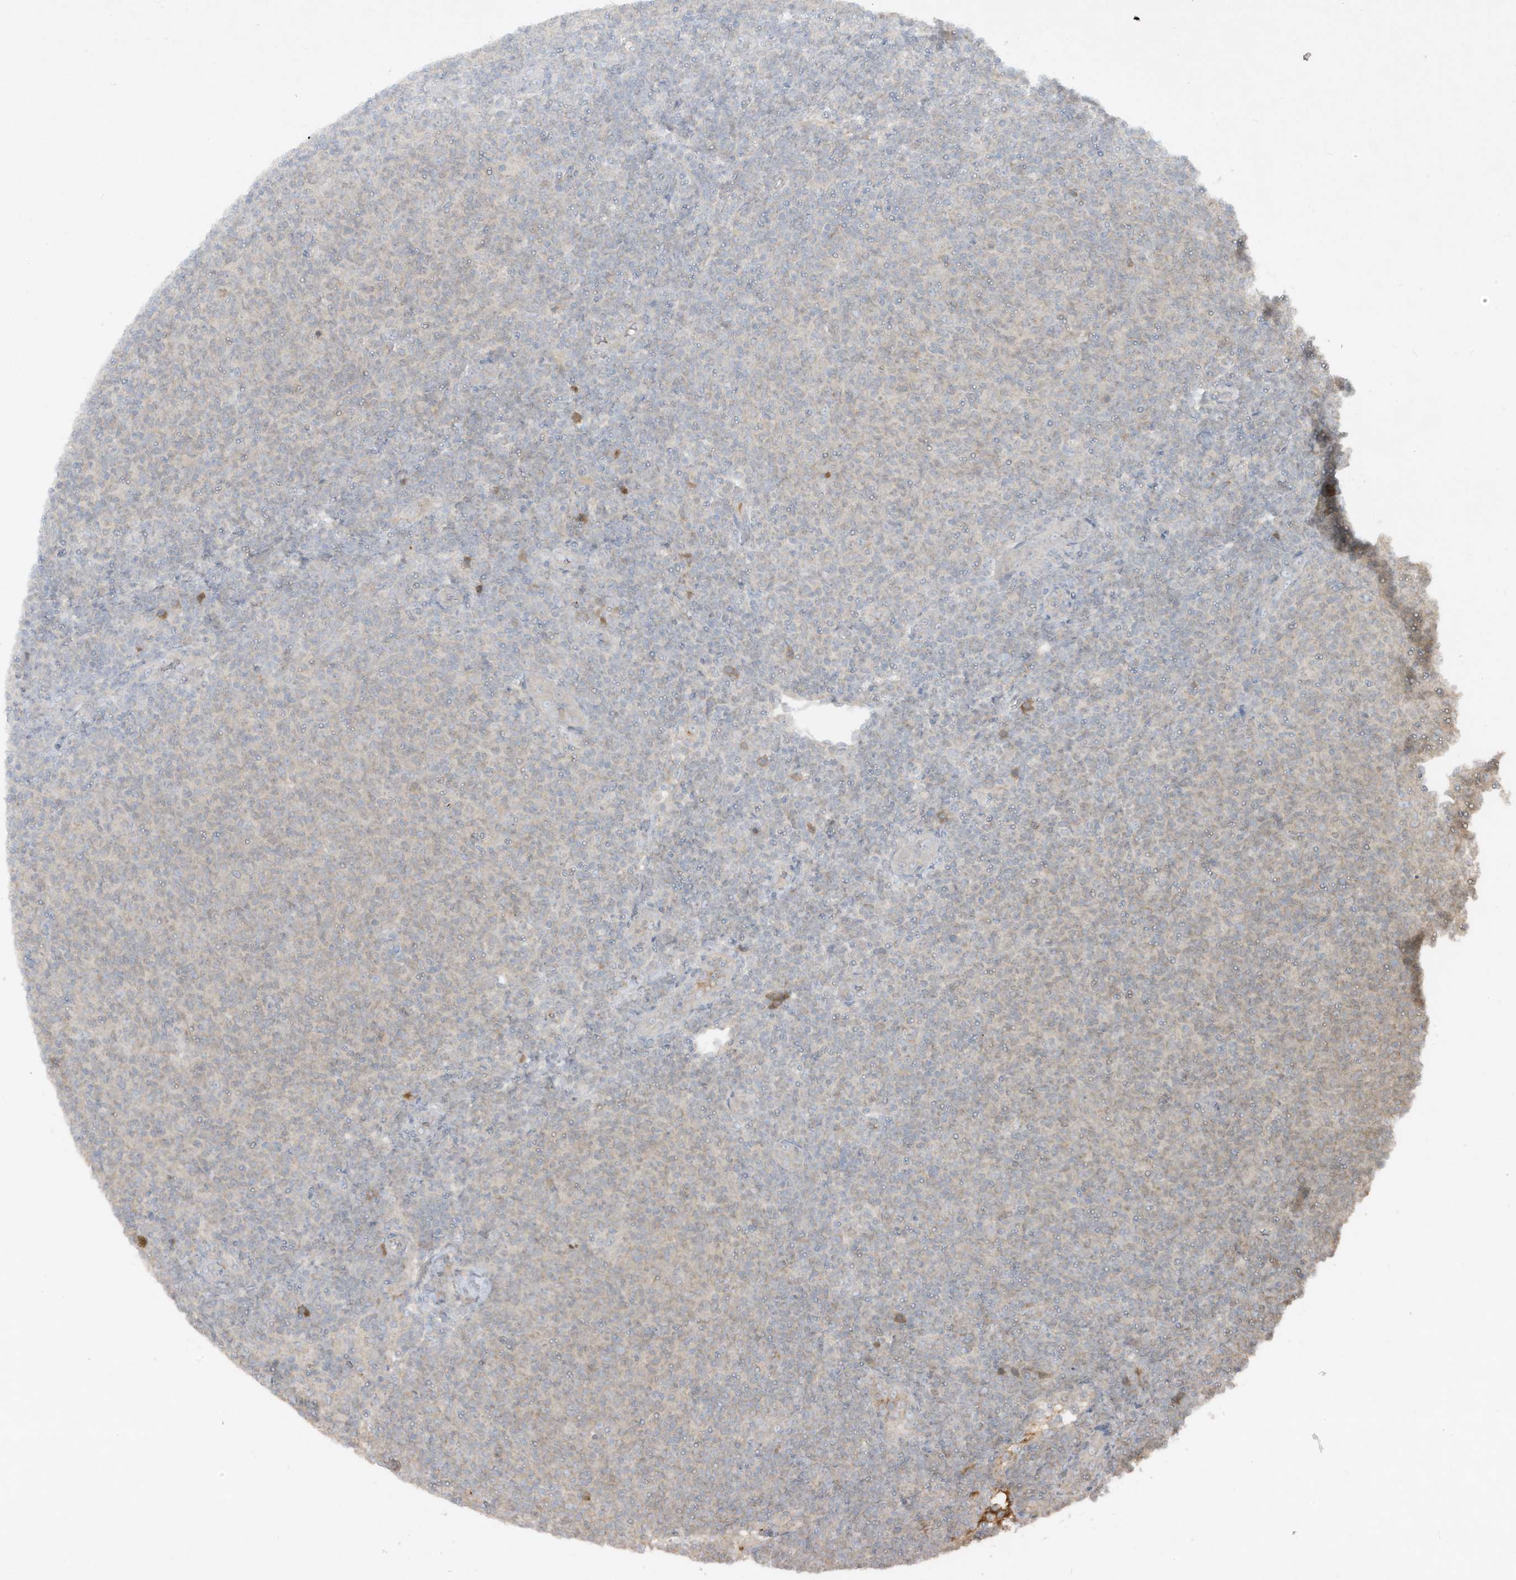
{"staining": {"intensity": "negative", "quantity": "none", "location": "none"}, "tissue": "lymphoma", "cell_type": "Tumor cells", "image_type": "cancer", "snomed": [{"axis": "morphology", "description": "Malignant lymphoma, non-Hodgkin's type, Low grade"}, {"axis": "topography", "description": "Lymph node"}], "caption": "This is a photomicrograph of immunohistochemistry staining of malignant lymphoma, non-Hodgkin's type (low-grade), which shows no positivity in tumor cells. (Immunohistochemistry (ihc), brightfield microscopy, high magnification).", "gene": "FETUB", "patient": {"sex": "male", "age": 66}}